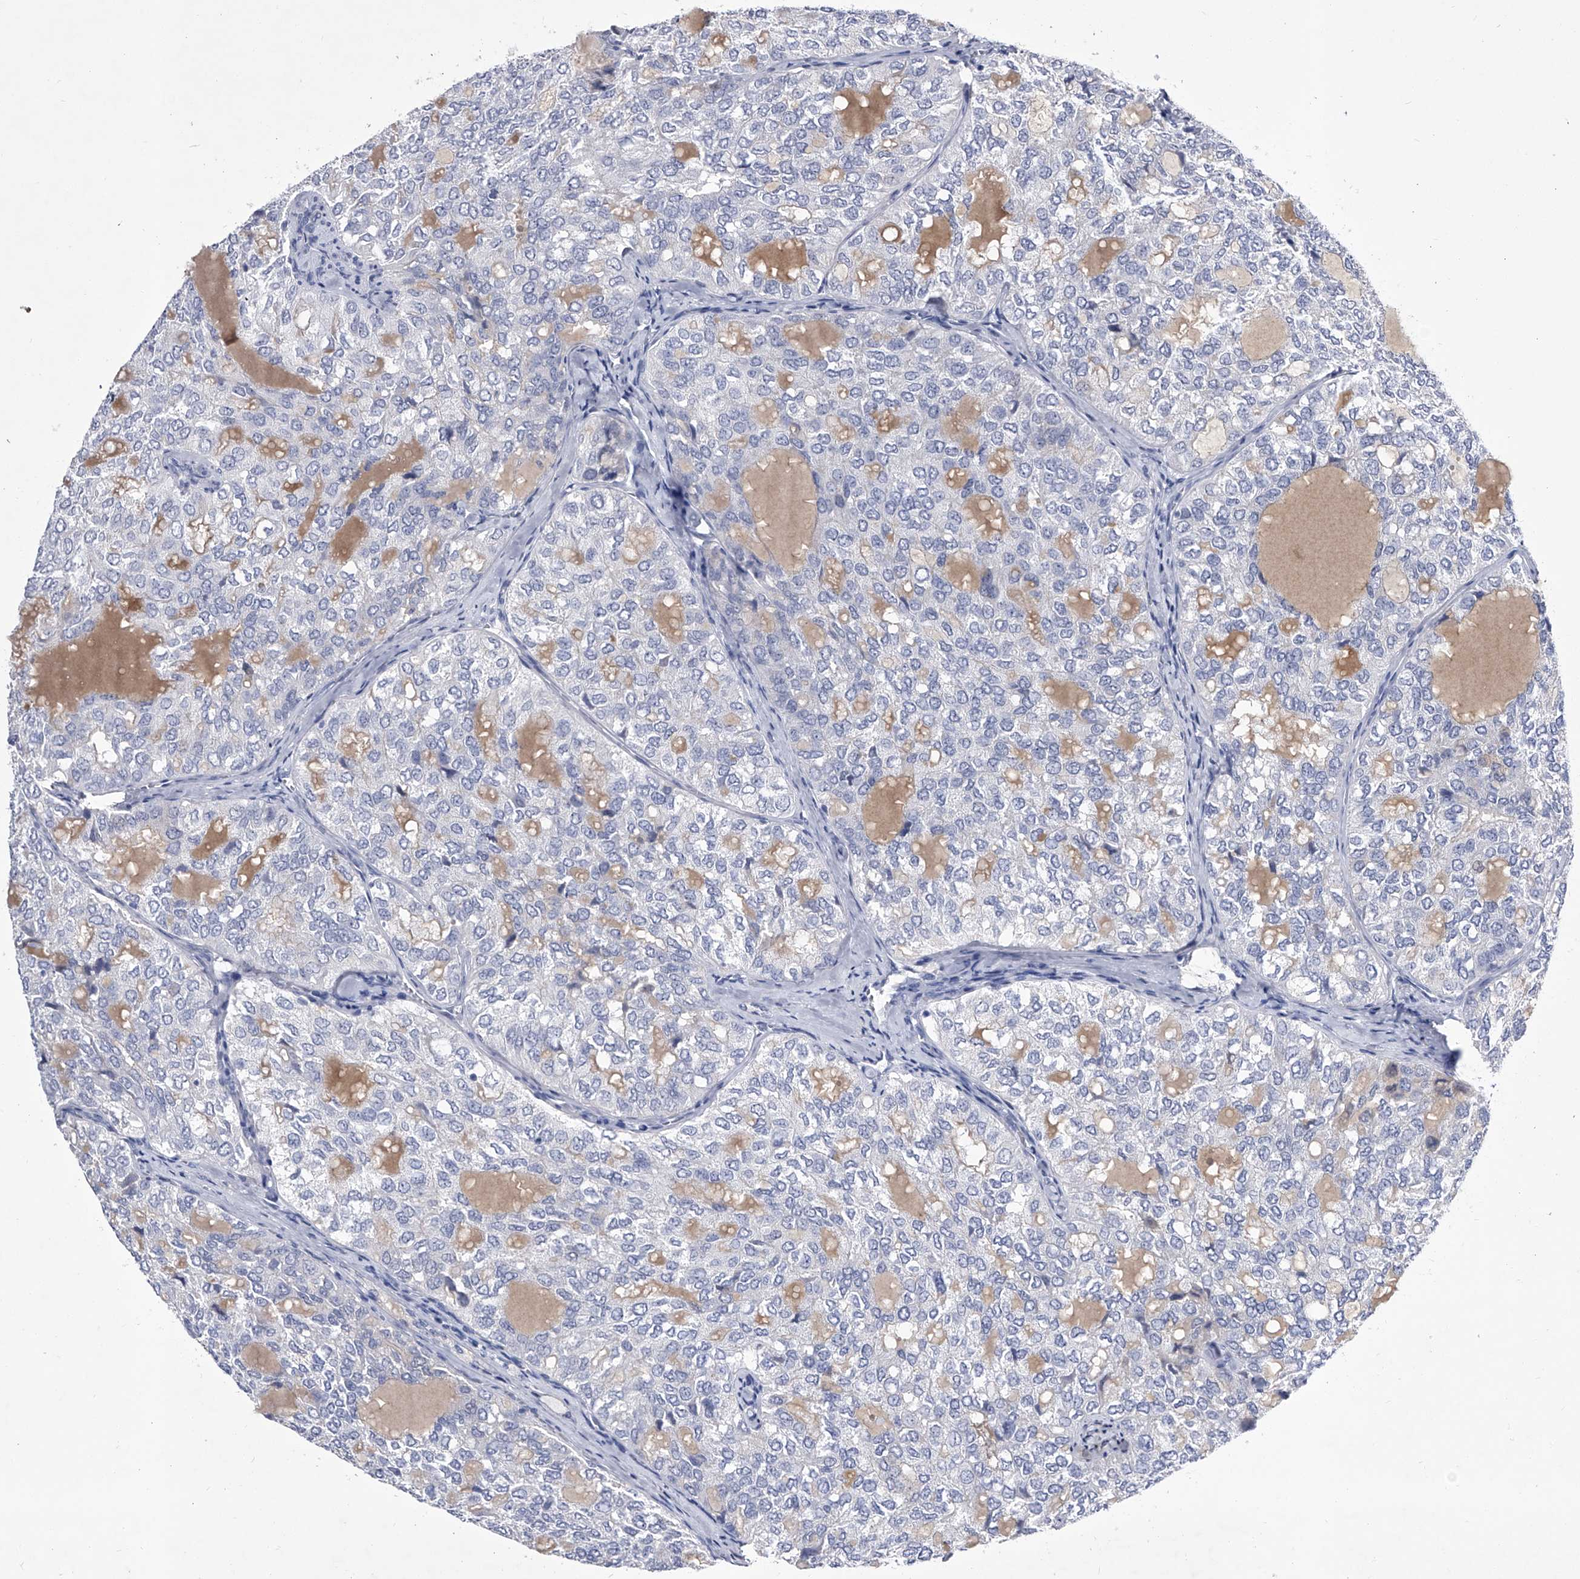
{"staining": {"intensity": "negative", "quantity": "none", "location": "none"}, "tissue": "thyroid cancer", "cell_type": "Tumor cells", "image_type": "cancer", "snomed": [{"axis": "morphology", "description": "Follicular adenoma carcinoma, NOS"}, {"axis": "topography", "description": "Thyroid gland"}], "caption": "IHC photomicrograph of neoplastic tissue: human thyroid cancer stained with DAB displays no significant protein expression in tumor cells.", "gene": "CRISP2", "patient": {"sex": "male", "age": 75}}